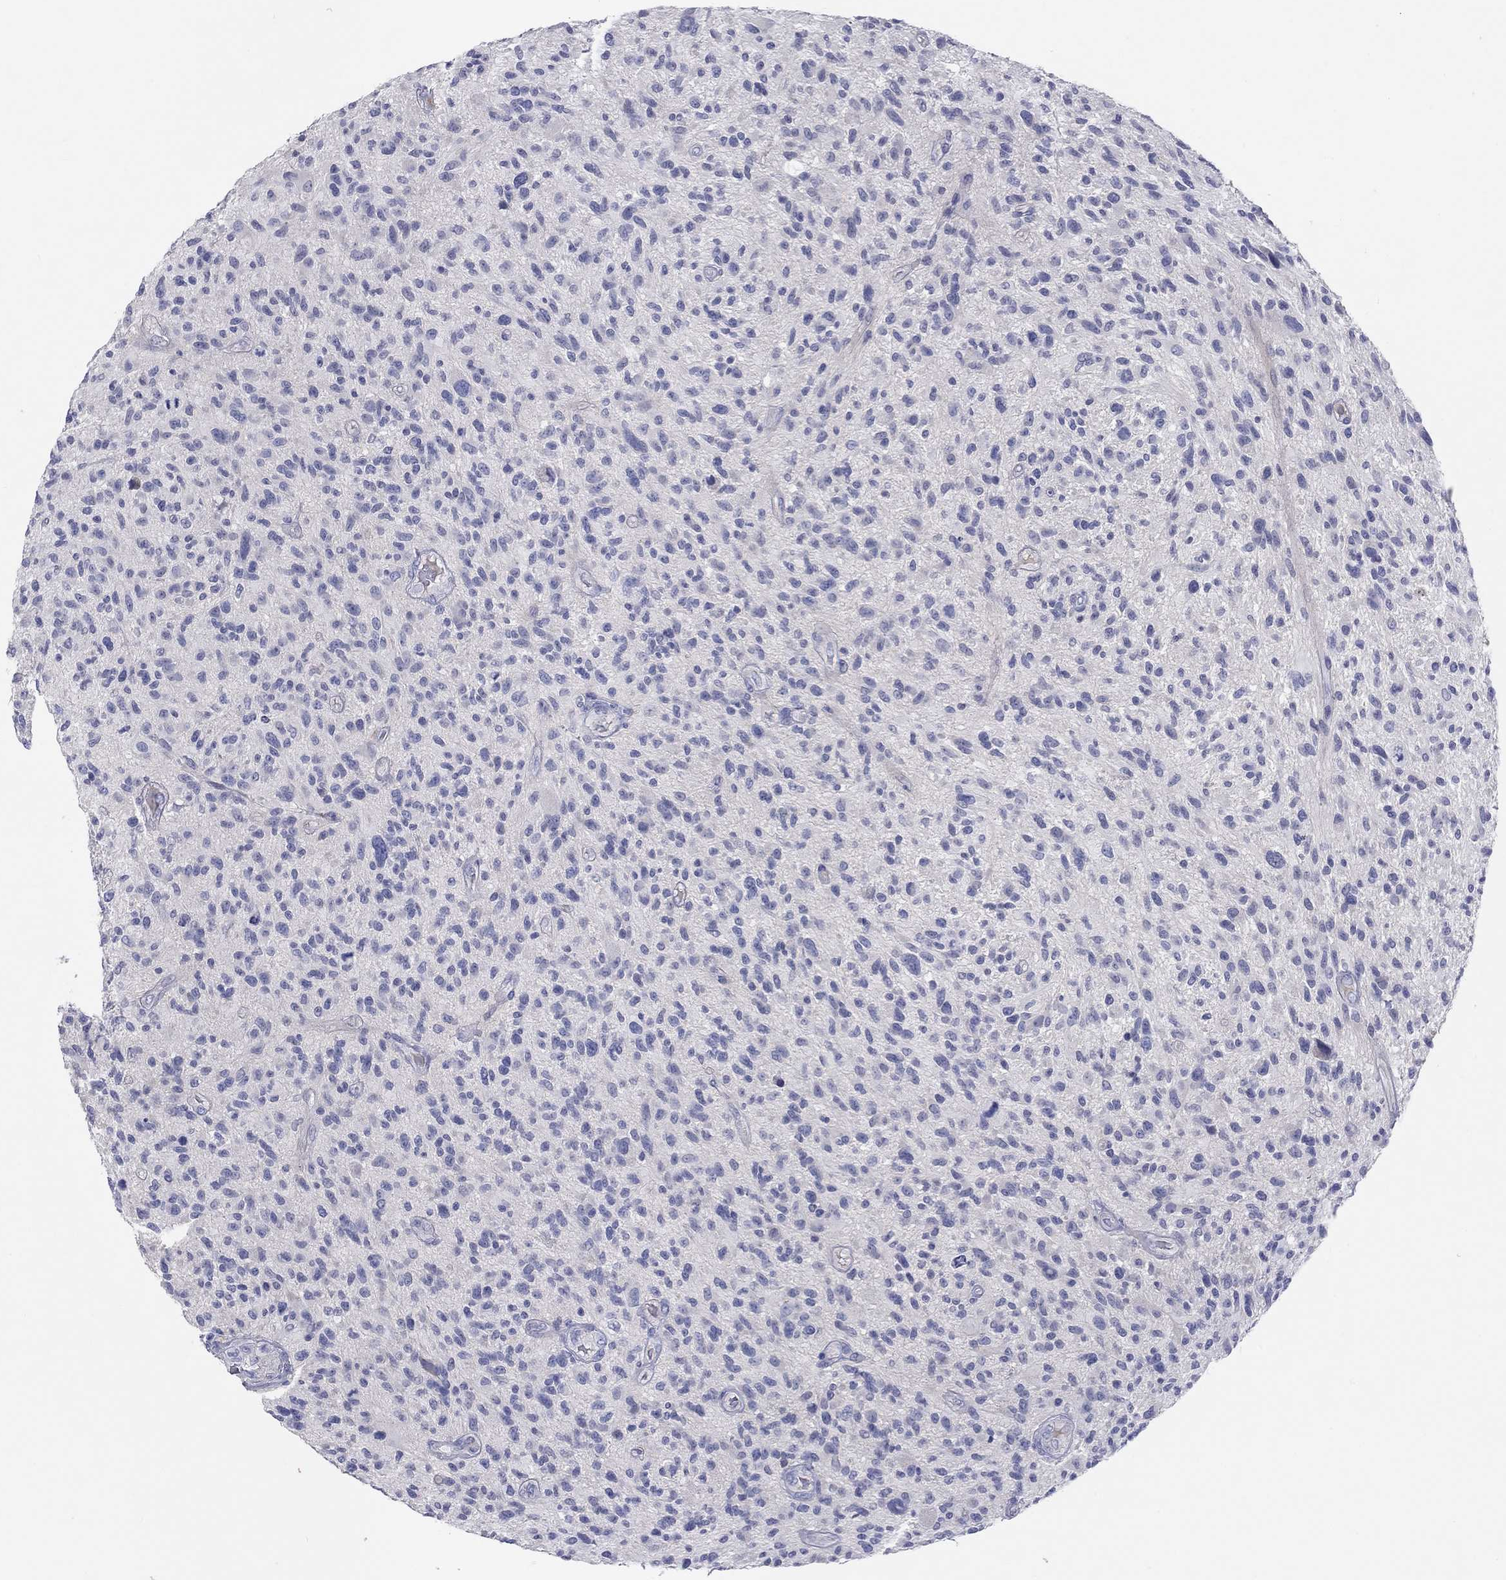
{"staining": {"intensity": "negative", "quantity": "none", "location": "none"}, "tissue": "glioma", "cell_type": "Tumor cells", "image_type": "cancer", "snomed": [{"axis": "morphology", "description": "Glioma, malignant, High grade"}, {"axis": "topography", "description": "Brain"}], "caption": "Immunohistochemistry image of neoplastic tissue: glioma stained with DAB reveals no significant protein staining in tumor cells.", "gene": "ST7L", "patient": {"sex": "male", "age": 47}}